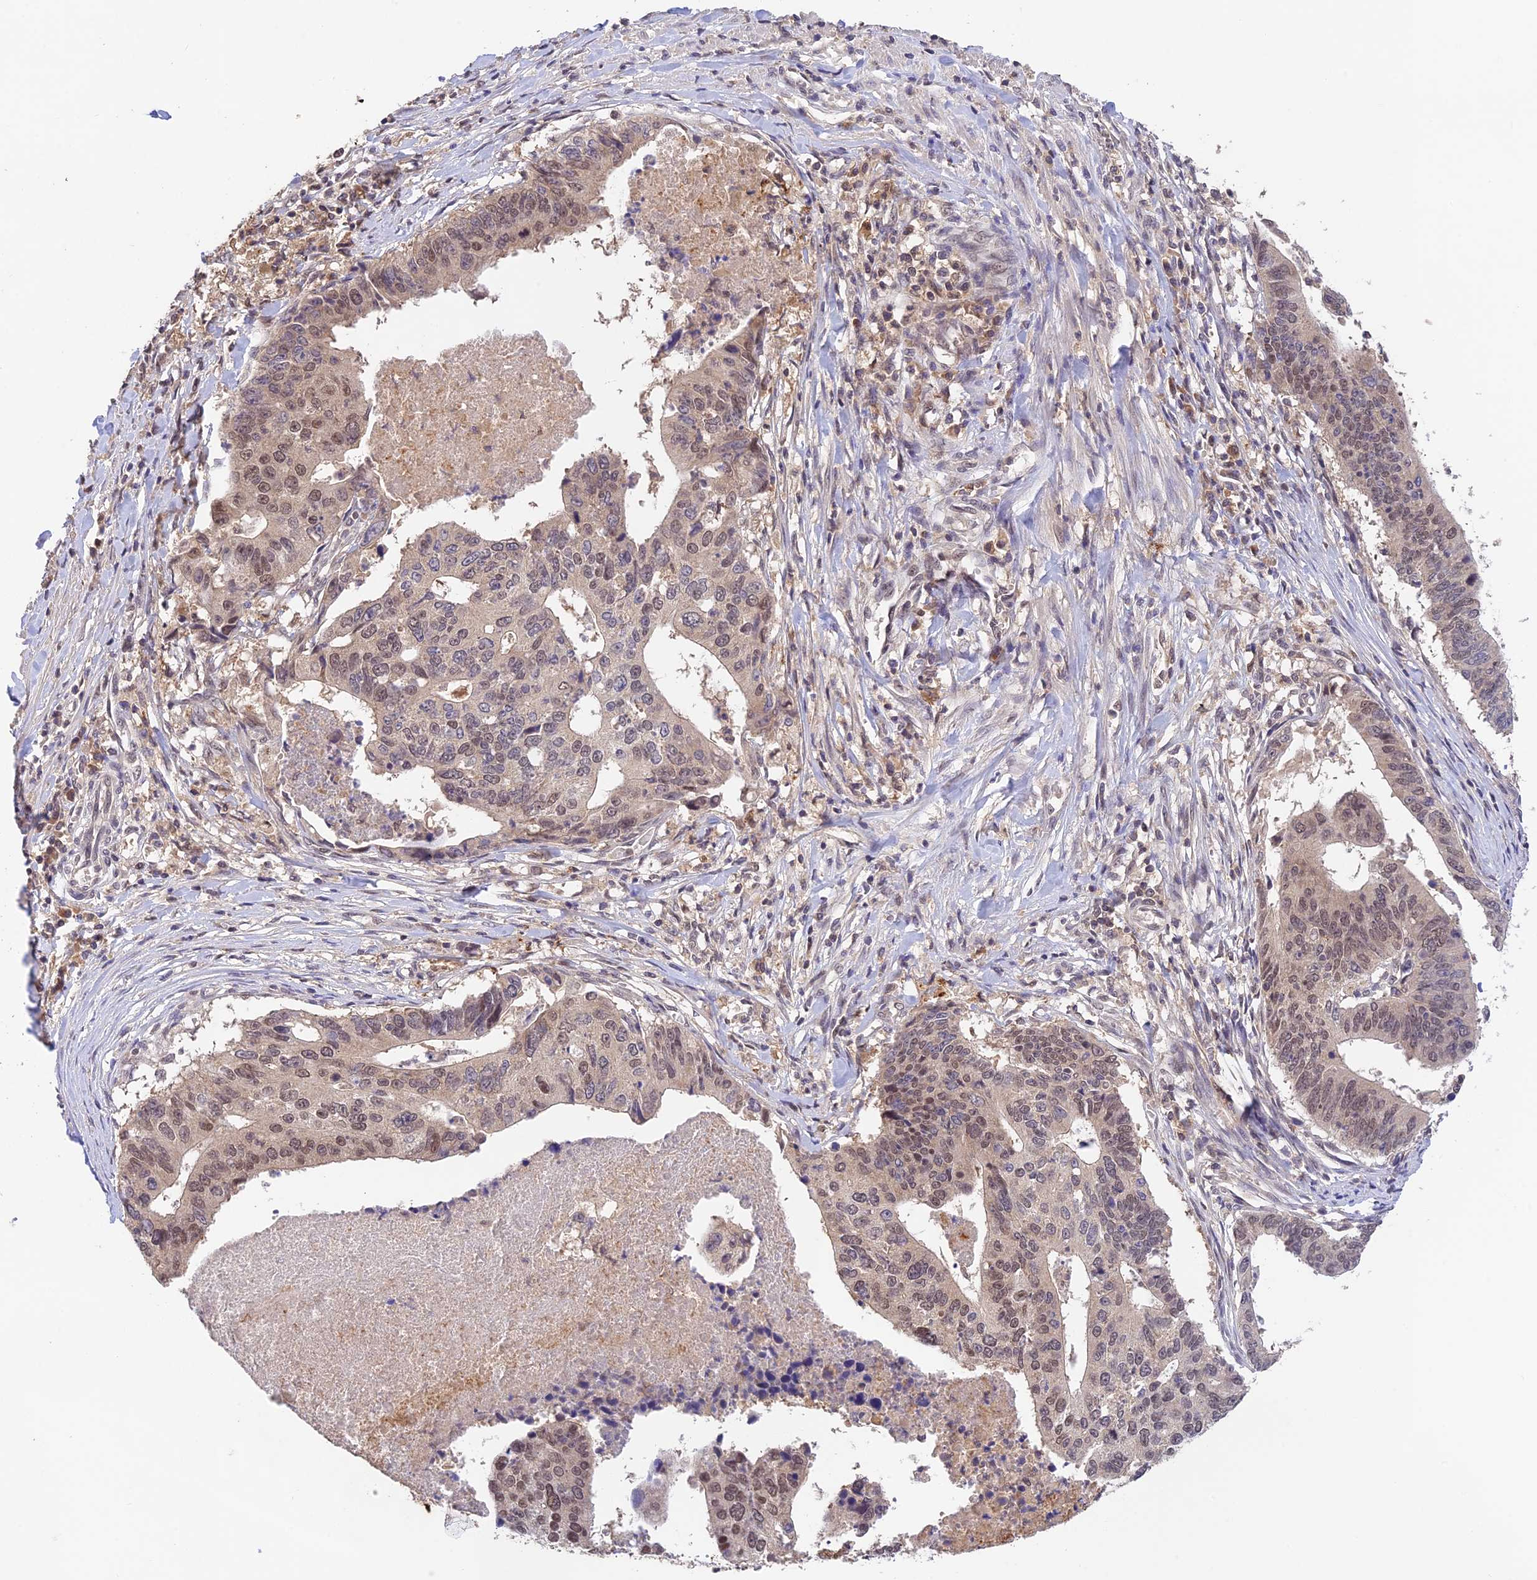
{"staining": {"intensity": "moderate", "quantity": "25%-75%", "location": "nuclear"}, "tissue": "stomach cancer", "cell_type": "Tumor cells", "image_type": "cancer", "snomed": [{"axis": "morphology", "description": "Adenocarcinoma, NOS"}, {"axis": "topography", "description": "Stomach"}], "caption": "Stomach cancer (adenocarcinoma) tissue reveals moderate nuclear expression in about 25%-75% of tumor cells", "gene": "ZNF436", "patient": {"sex": "male", "age": 59}}